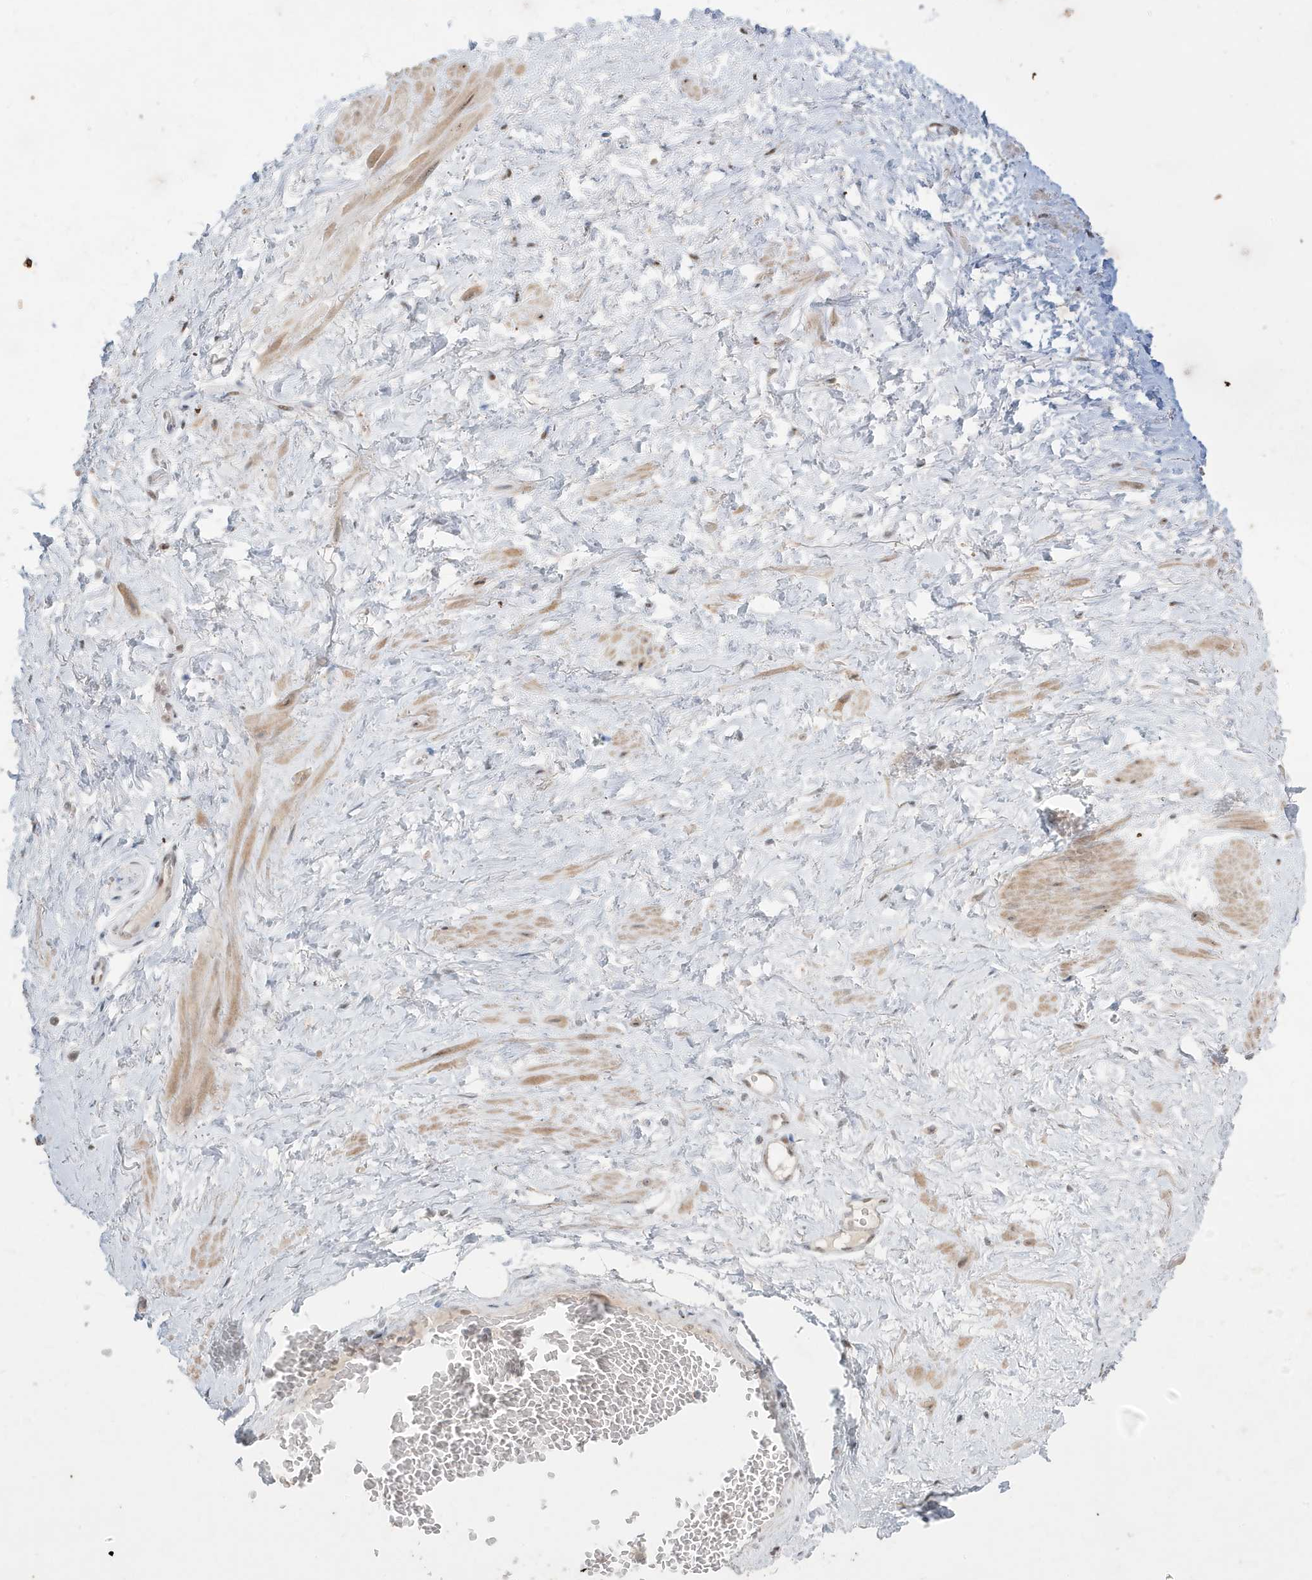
{"staining": {"intensity": "weak", "quantity": "25%-75%", "location": "cytoplasmic/membranous"}, "tissue": "adipose tissue", "cell_type": "Adipocytes", "image_type": "normal", "snomed": [{"axis": "morphology", "description": "Normal tissue, NOS"}, {"axis": "morphology", "description": "Adenocarcinoma, Low grade"}, {"axis": "topography", "description": "Prostate"}, {"axis": "topography", "description": "Peripheral nerve tissue"}], "caption": "About 25%-75% of adipocytes in benign adipose tissue show weak cytoplasmic/membranous protein expression as visualized by brown immunohistochemical staining.", "gene": "FNDC1", "patient": {"sex": "male", "age": 63}}